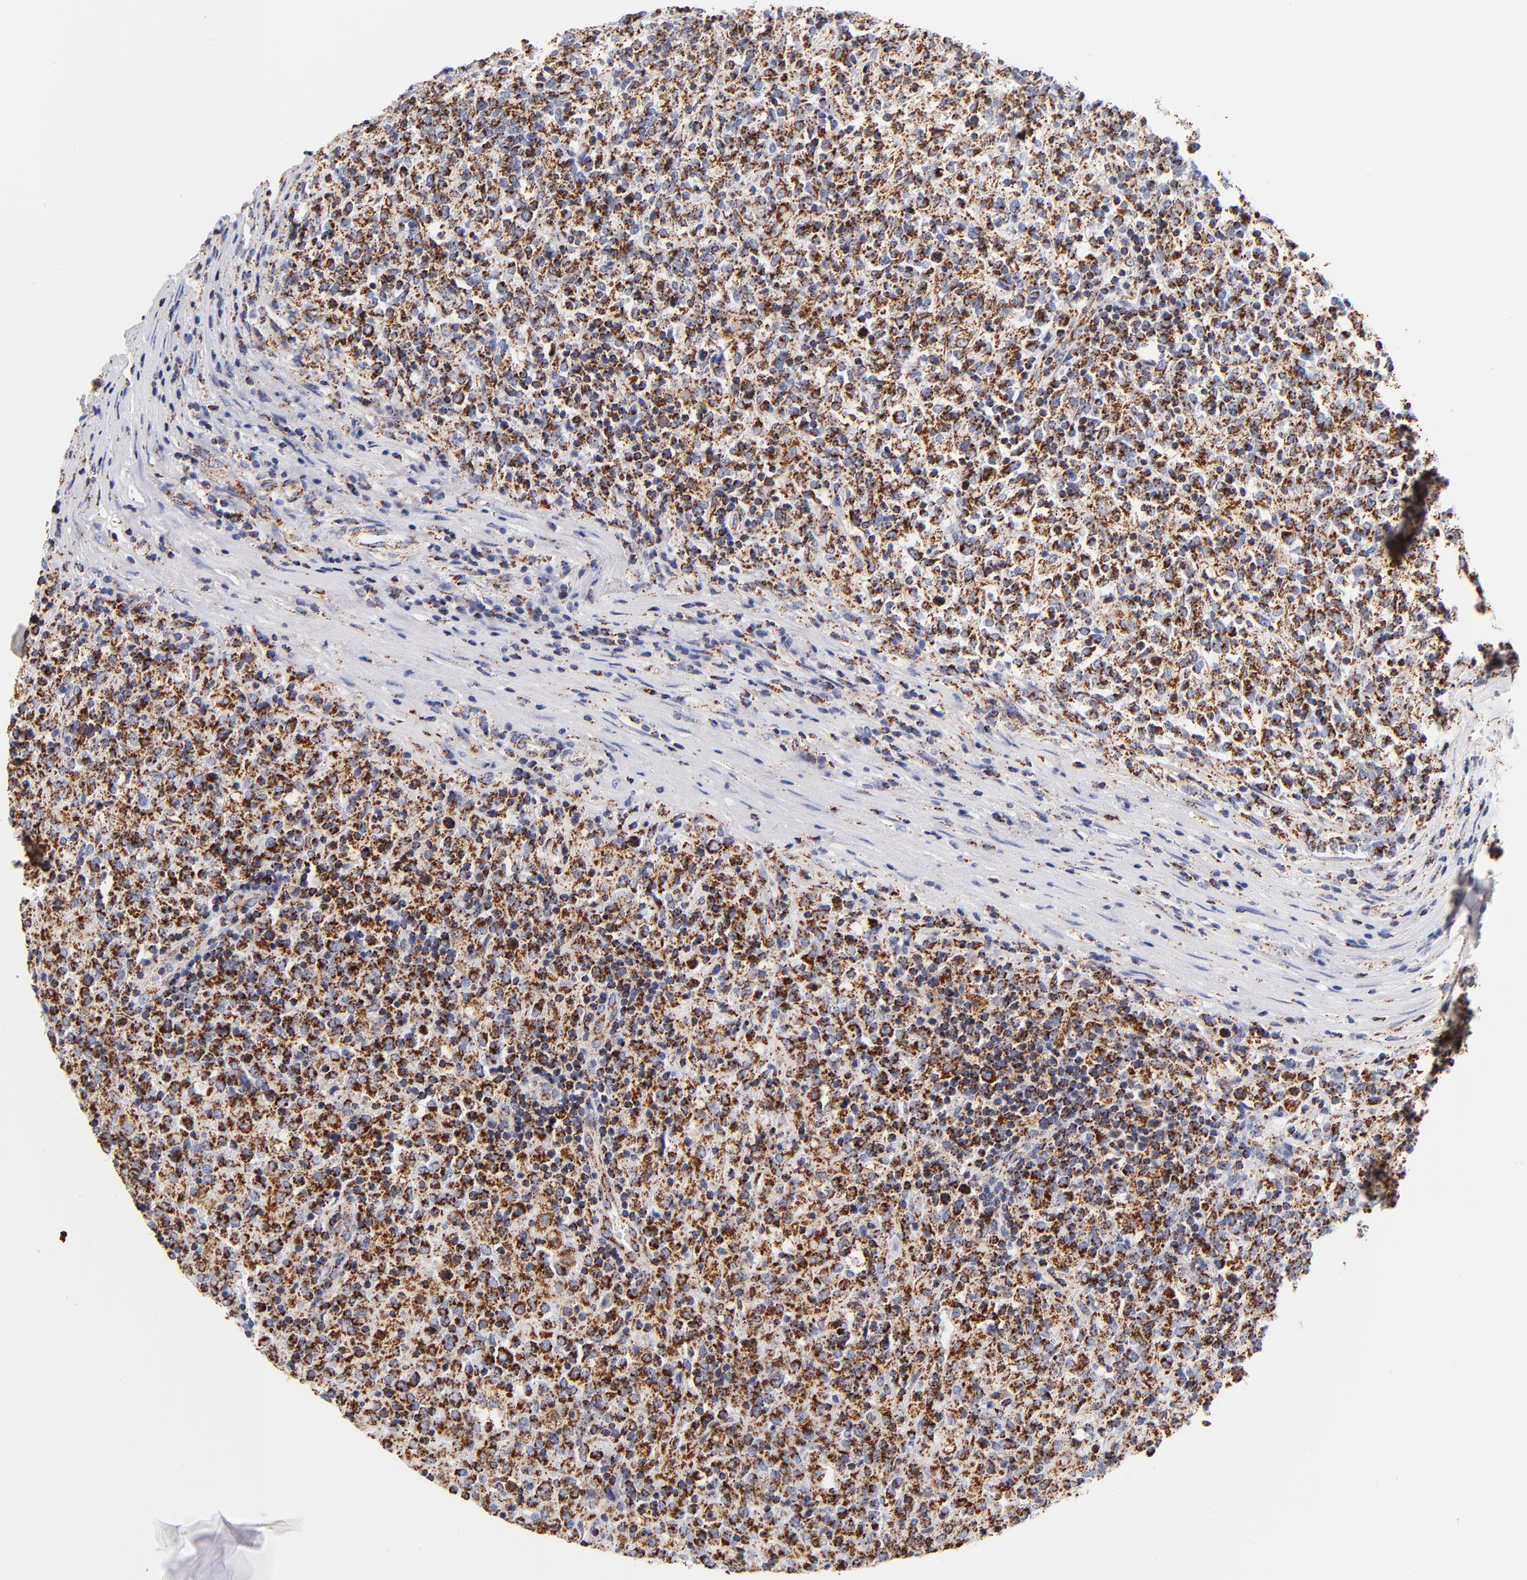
{"staining": {"intensity": "strong", "quantity": ">75%", "location": "cytoplasmic/membranous"}, "tissue": "lymphoma", "cell_type": "Tumor cells", "image_type": "cancer", "snomed": [{"axis": "morphology", "description": "Malignant lymphoma, non-Hodgkin's type, High grade"}, {"axis": "topography", "description": "Lymph node"}], "caption": "Tumor cells reveal high levels of strong cytoplasmic/membranous staining in about >75% of cells in human high-grade malignant lymphoma, non-Hodgkin's type.", "gene": "ECHS1", "patient": {"sex": "female", "age": 84}}